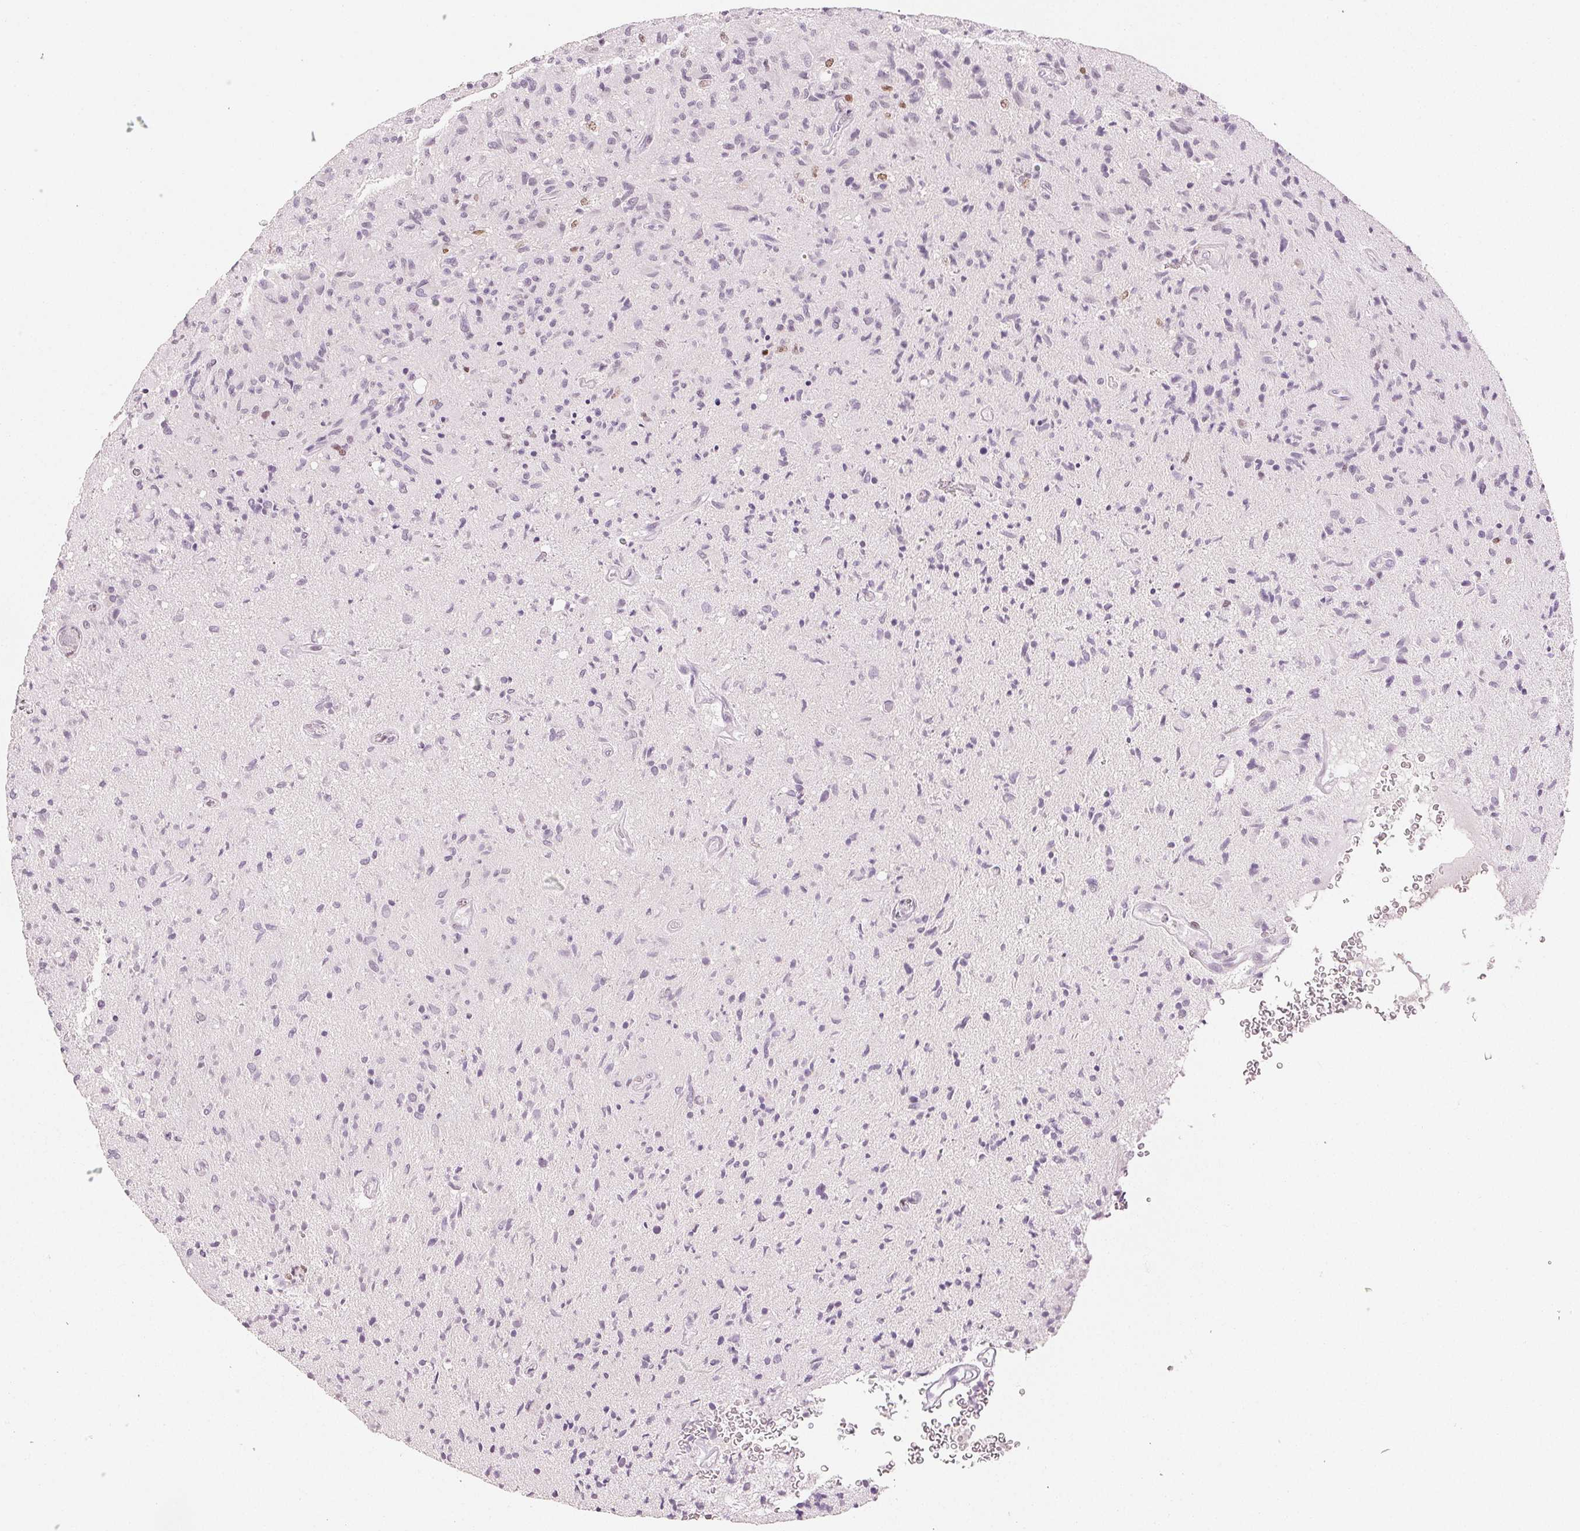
{"staining": {"intensity": "negative", "quantity": "none", "location": "none"}, "tissue": "glioma", "cell_type": "Tumor cells", "image_type": "cancer", "snomed": [{"axis": "morphology", "description": "Glioma, malignant, High grade"}, {"axis": "topography", "description": "Brain"}], "caption": "Immunohistochemical staining of malignant glioma (high-grade) demonstrates no significant positivity in tumor cells. (DAB immunohistochemistry (IHC) with hematoxylin counter stain).", "gene": "RUNX2", "patient": {"sex": "male", "age": 54}}